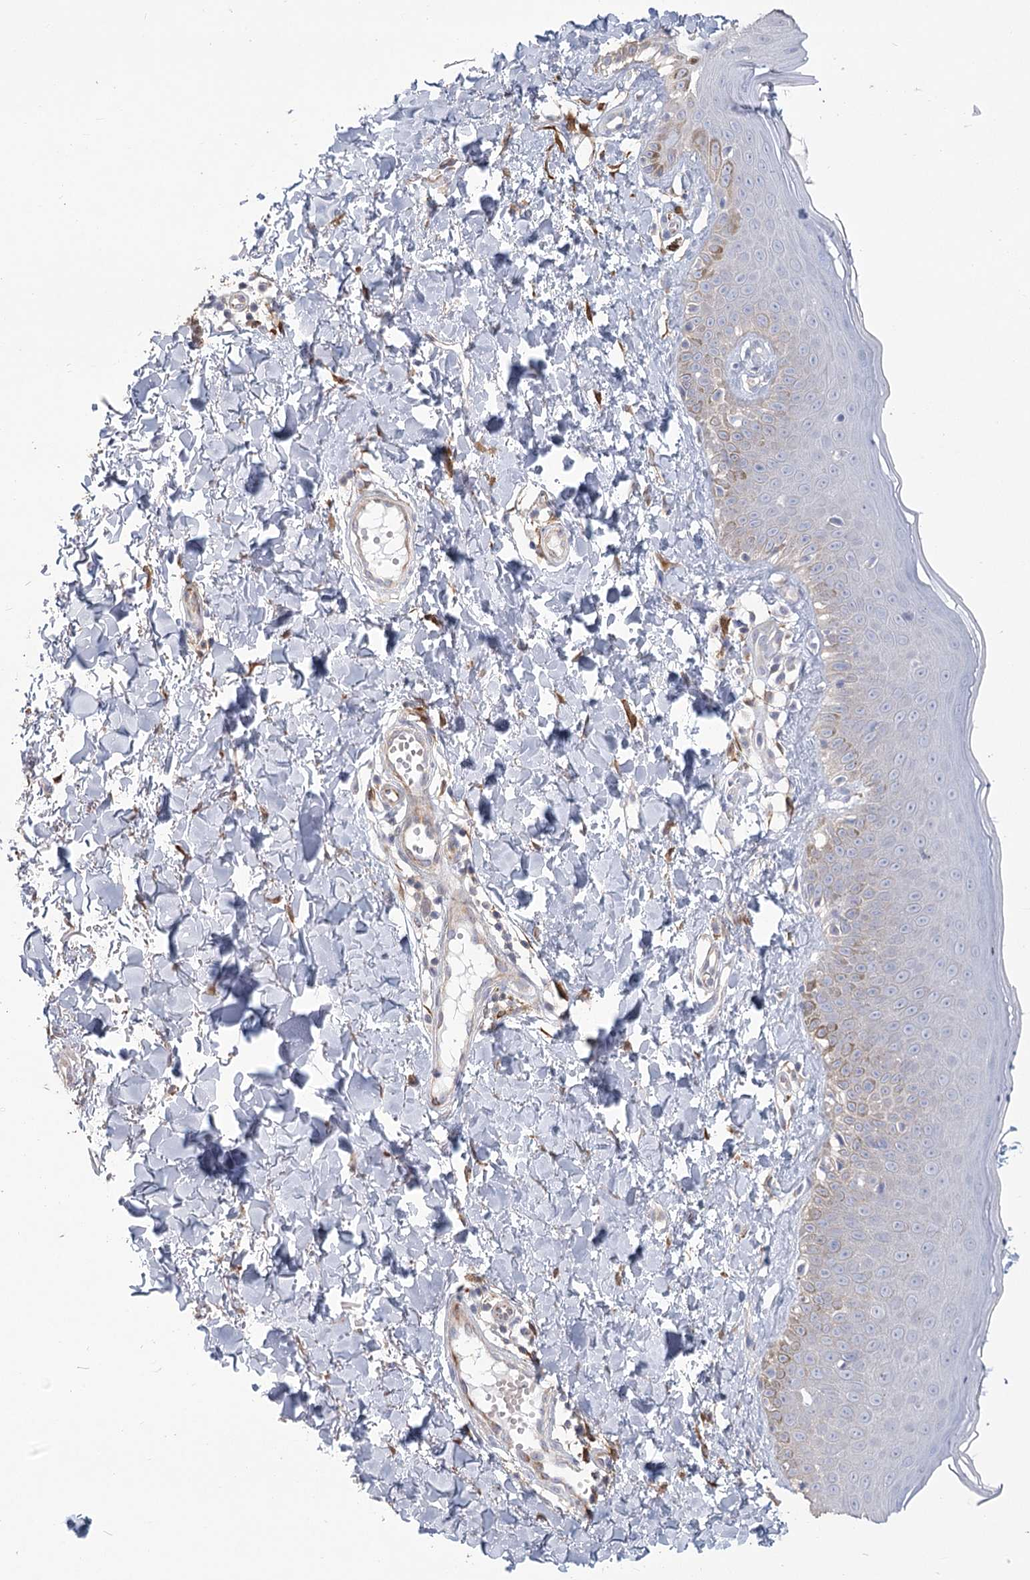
{"staining": {"intensity": "moderate", "quantity": ">75%", "location": "cytoplasmic/membranous"}, "tissue": "skin", "cell_type": "Fibroblasts", "image_type": "normal", "snomed": [{"axis": "morphology", "description": "Normal tissue, NOS"}, {"axis": "topography", "description": "Skin"}], "caption": "About >75% of fibroblasts in unremarkable skin display moderate cytoplasmic/membranous protein staining as visualized by brown immunohistochemical staining.", "gene": "CNTLN", "patient": {"sex": "male", "age": 52}}